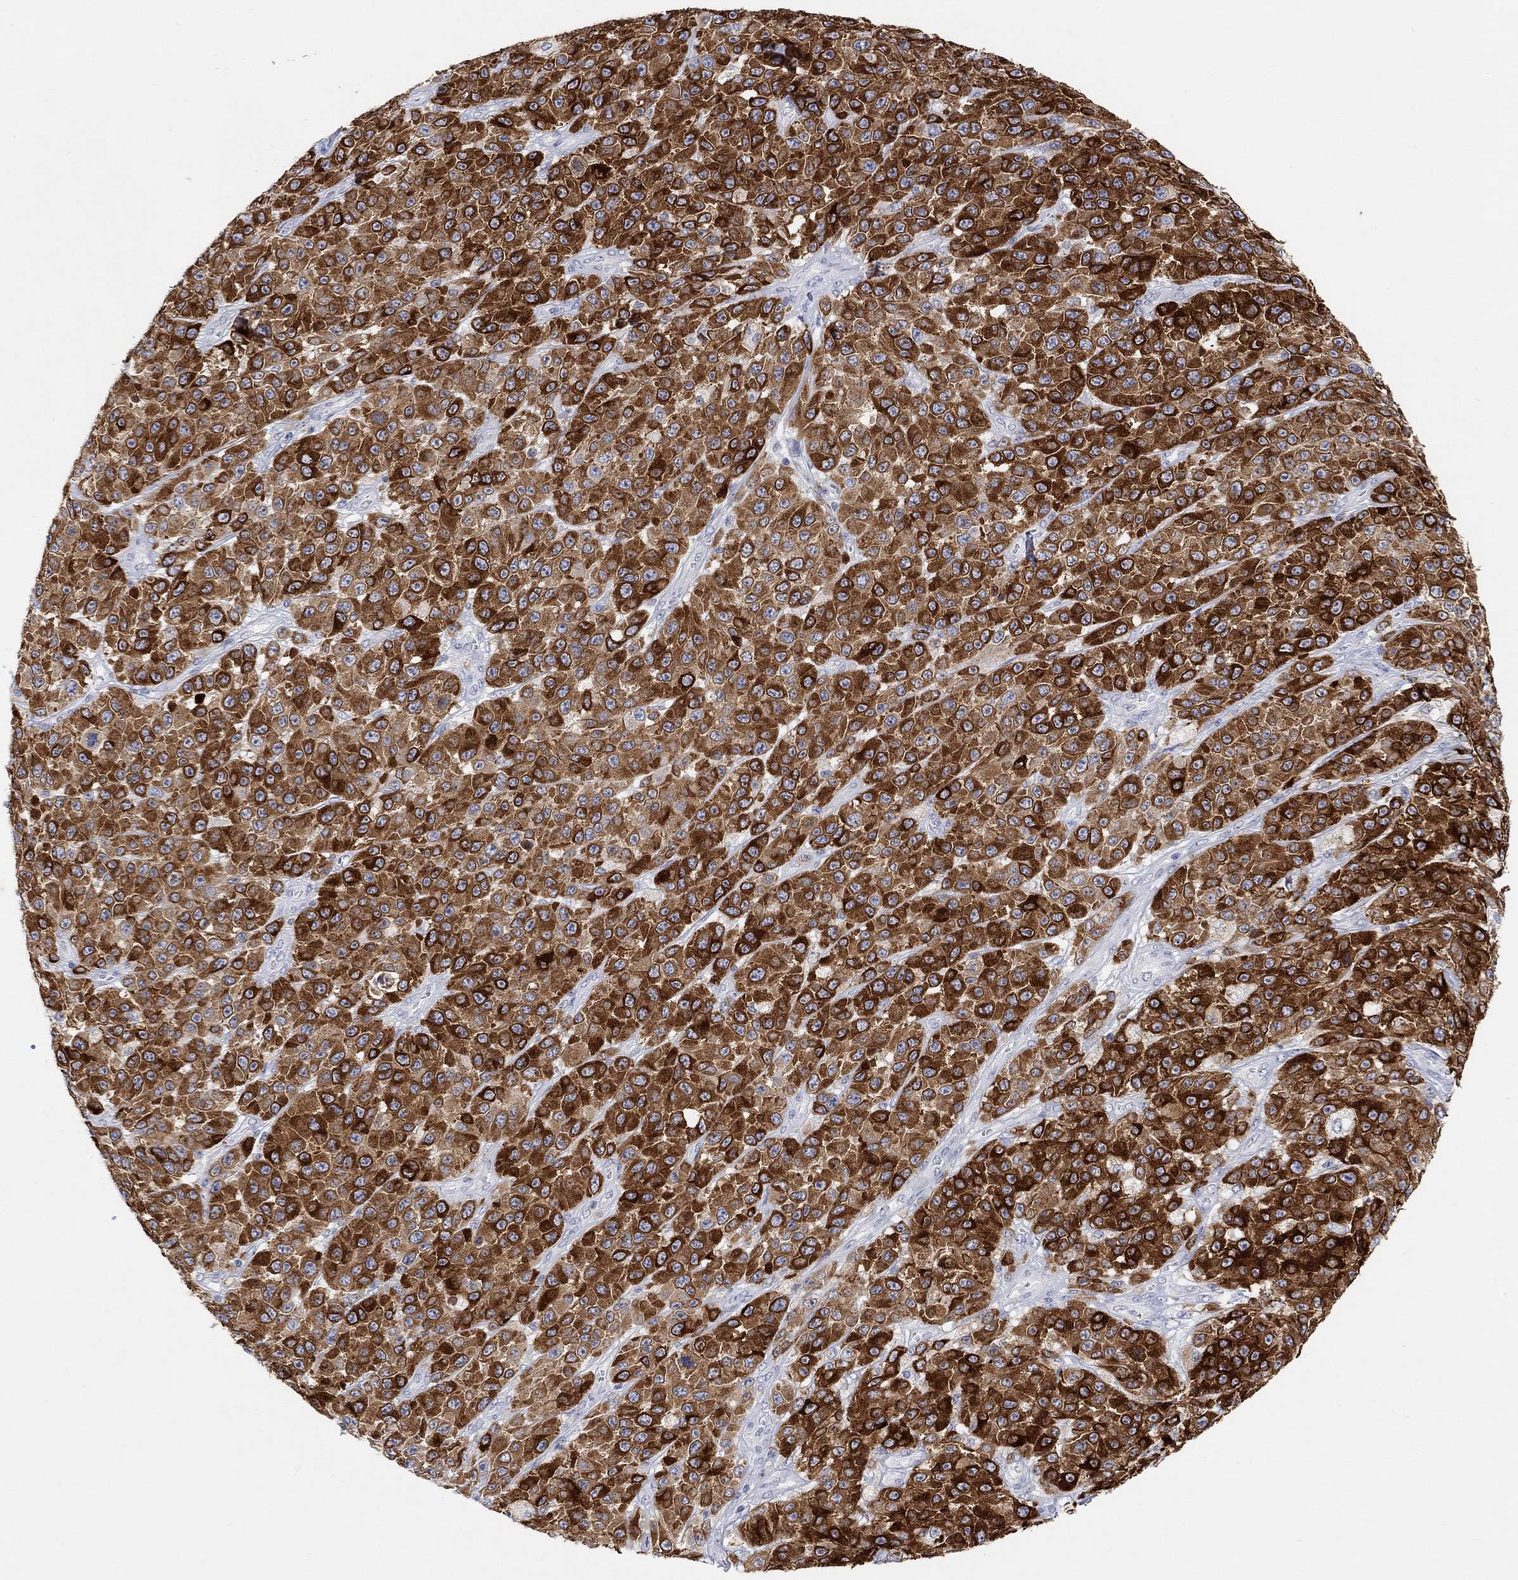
{"staining": {"intensity": "strong", "quantity": "25%-75%", "location": "cytoplasmic/membranous"}, "tissue": "melanoma", "cell_type": "Tumor cells", "image_type": "cancer", "snomed": [{"axis": "morphology", "description": "Malignant melanoma, NOS"}, {"axis": "topography", "description": "Skin"}], "caption": "There is high levels of strong cytoplasmic/membranous staining in tumor cells of malignant melanoma, as demonstrated by immunohistochemical staining (brown color).", "gene": "TYR", "patient": {"sex": "female", "age": 58}}